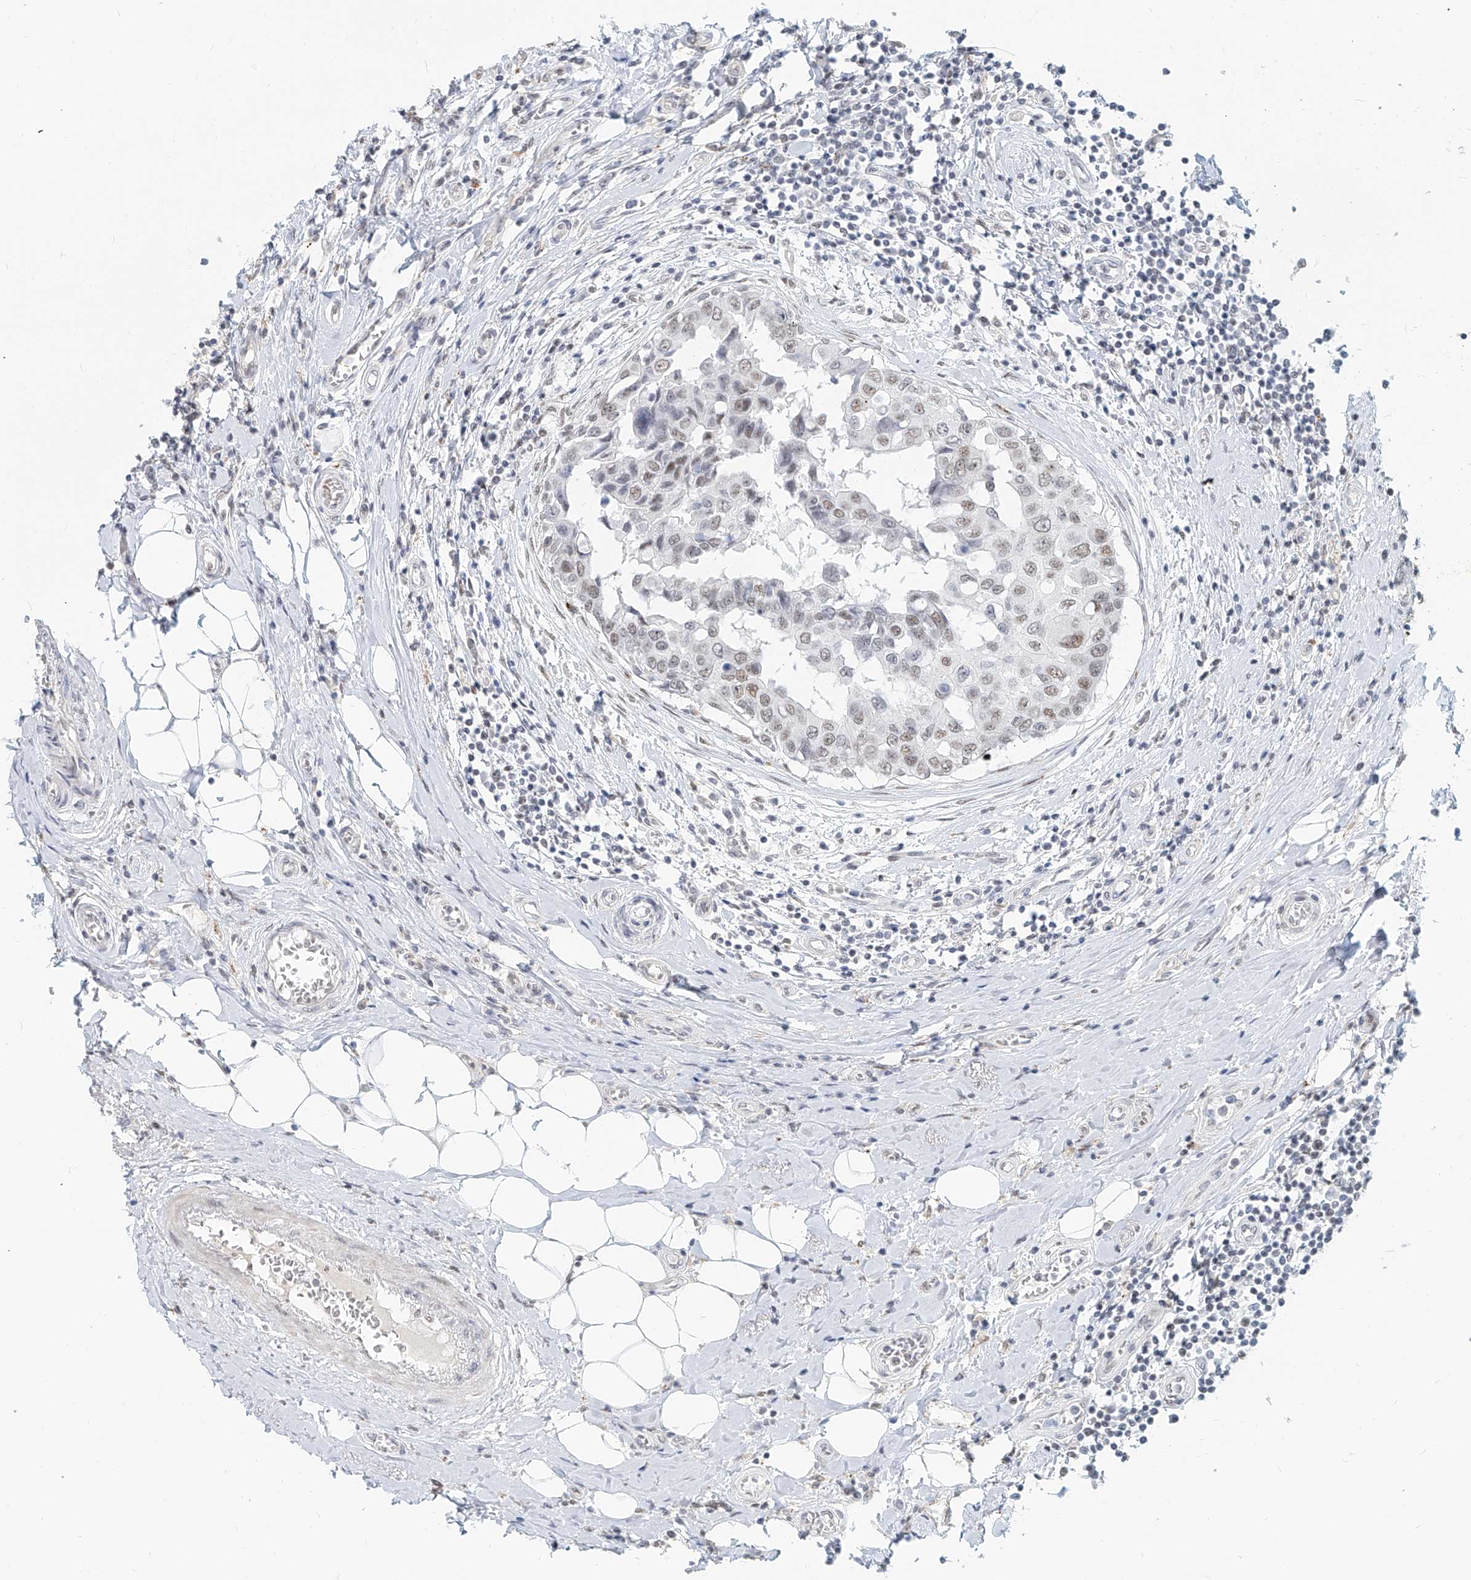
{"staining": {"intensity": "weak", "quantity": "25%-75%", "location": "nuclear"}, "tissue": "breast cancer", "cell_type": "Tumor cells", "image_type": "cancer", "snomed": [{"axis": "morphology", "description": "Duct carcinoma"}, {"axis": "topography", "description": "Breast"}], "caption": "Protein analysis of intraductal carcinoma (breast) tissue reveals weak nuclear expression in approximately 25%-75% of tumor cells. (Brightfield microscopy of DAB IHC at high magnification).", "gene": "SASH1", "patient": {"sex": "female", "age": 27}}